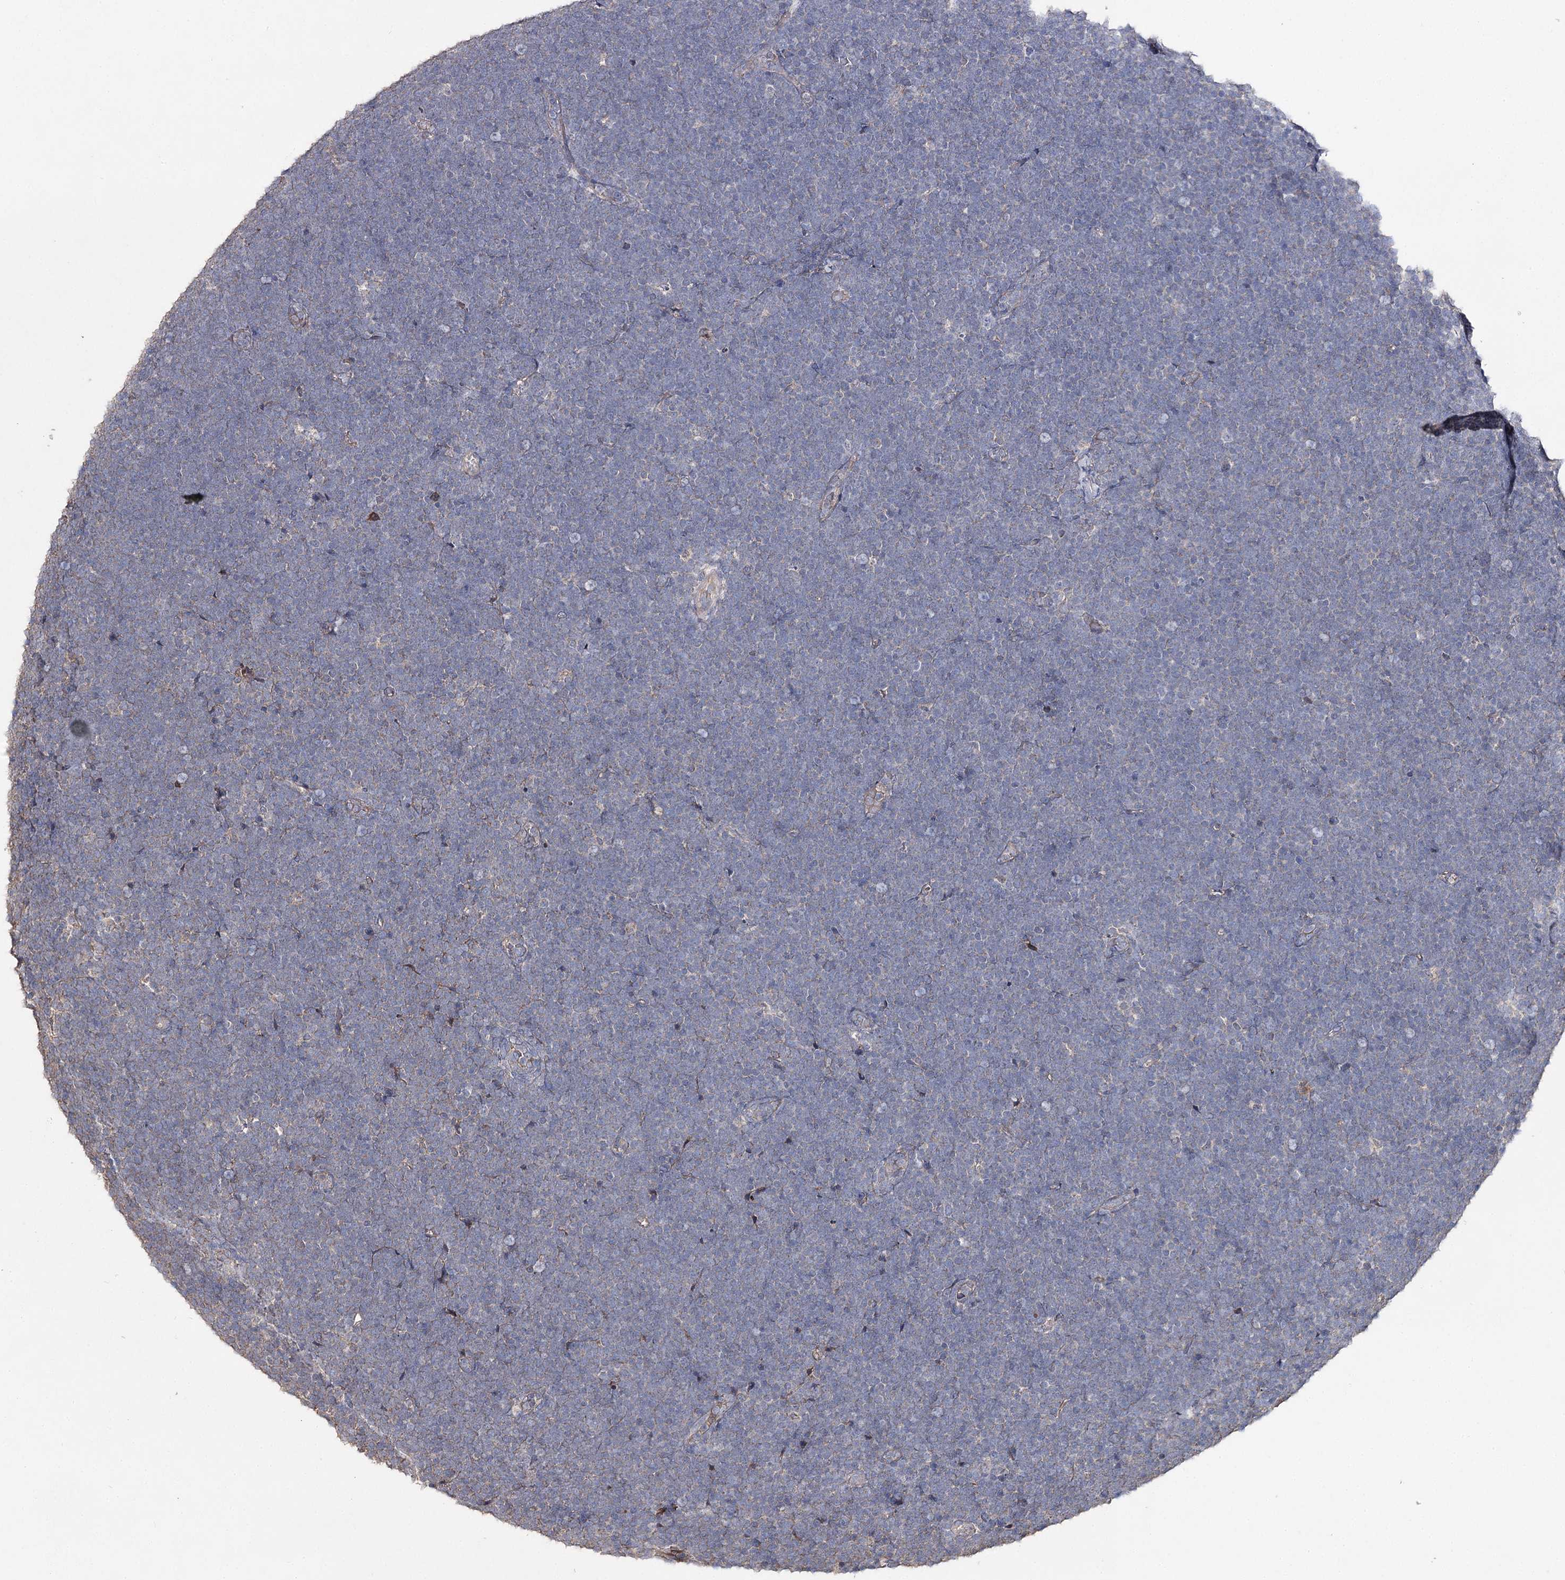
{"staining": {"intensity": "negative", "quantity": "none", "location": "none"}, "tissue": "lymphoma", "cell_type": "Tumor cells", "image_type": "cancer", "snomed": [{"axis": "morphology", "description": "Malignant lymphoma, non-Hodgkin's type, High grade"}, {"axis": "topography", "description": "Lymph node"}], "caption": "DAB immunohistochemical staining of human high-grade malignant lymphoma, non-Hodgkin's type displays no significant expression in tumor cells.", "gene": "AURKC", "patient": {"sex": "male", "age": 13}}